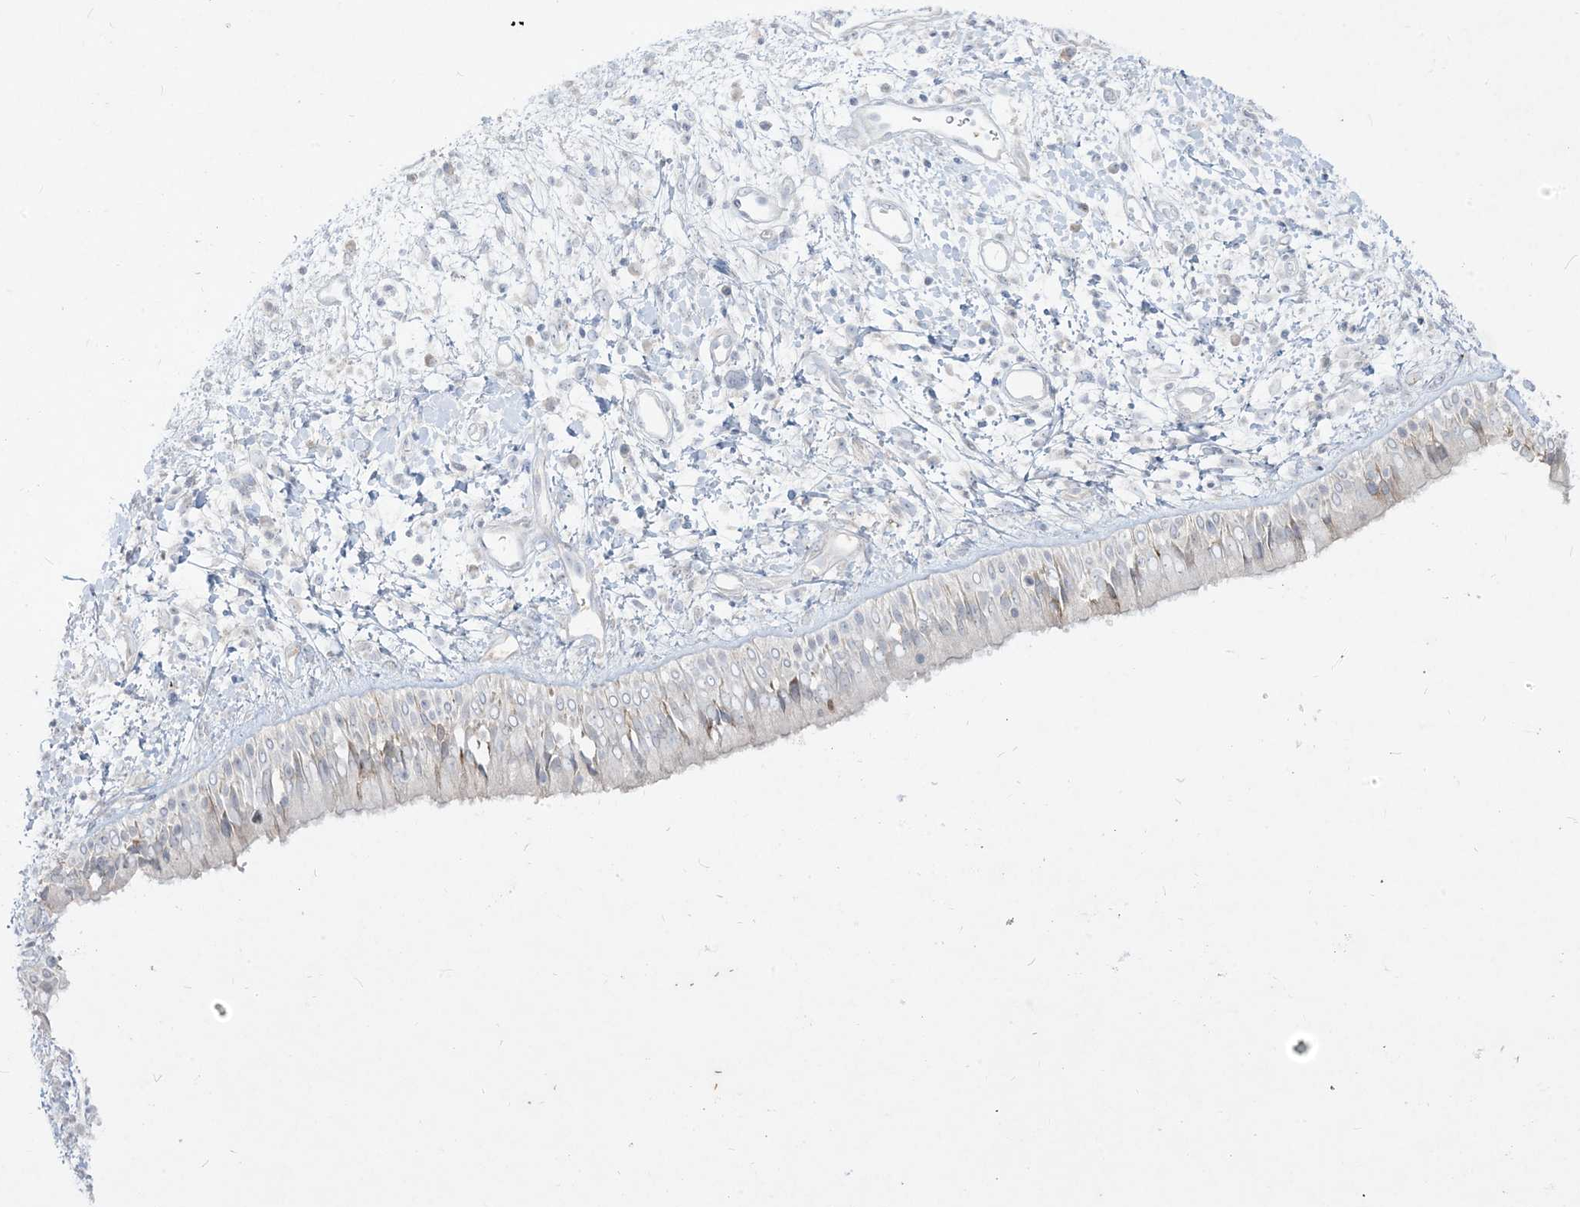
{"staining": {"intensity": "moderate", "quantity": "<25%", "location": "cytoplasmic/membranous"}, "tissue": "nasopharynx", "cell_type": "Respiratory epithelial cells", "image_type": "normal", "snomed": [{"axis": "morphology", "description": "Normal tissue, NOS"}, {"axis": "topography", "description": "Nasopharynx"}], "caption": "An immunohistochemistry micrograph of normal tissue is shown. Protein staining in brown highlights moderate cytoplasmic/membranous positivity in nasopharynx within respiratory epithelial cells. (DAB IHC with brightfield microscopy, high magnification).", "gene": "LOXL3", "patient": {"sex": "male", "age": 22}}